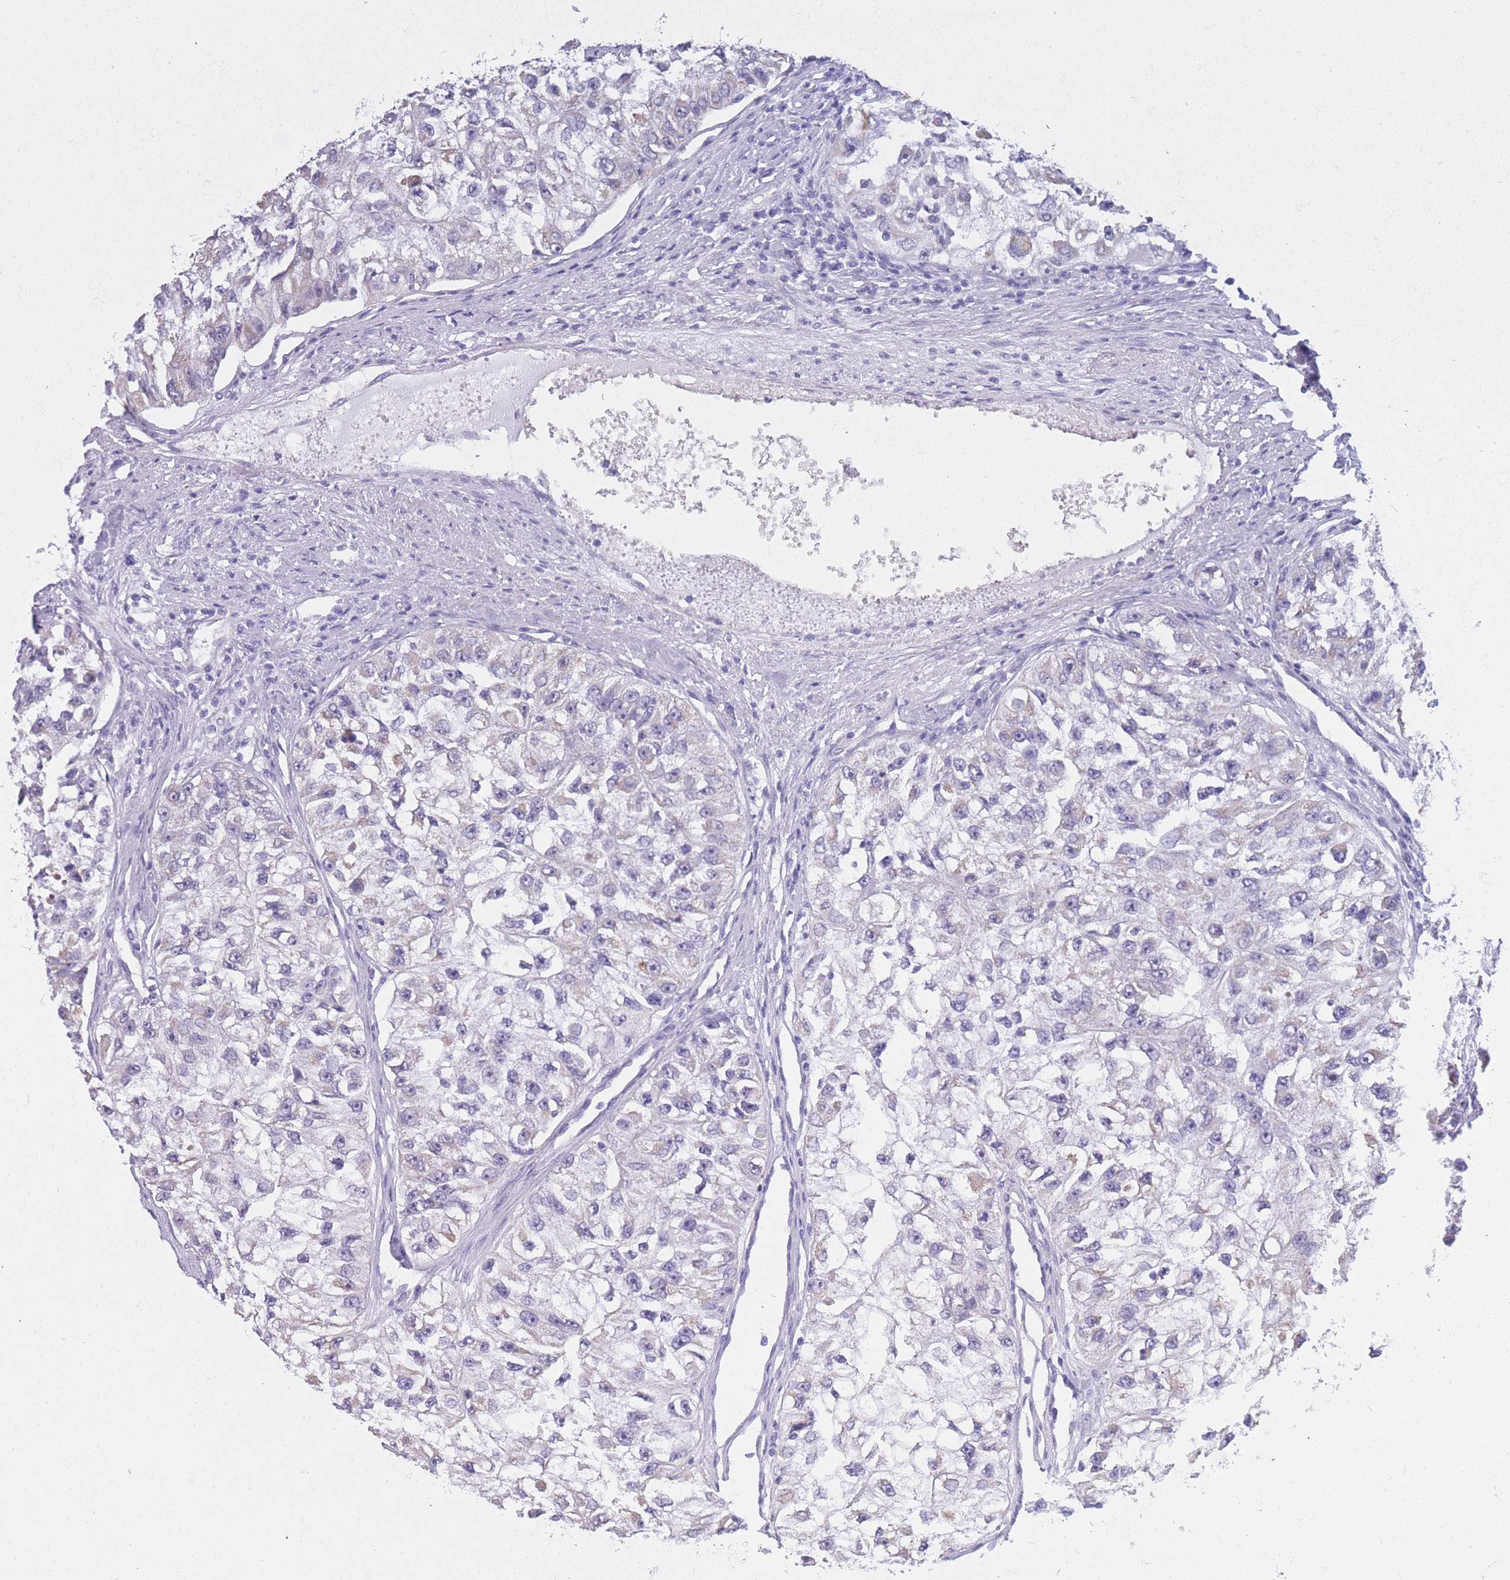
{"staining": {"intensity": "negative", "quantity": "none", "location": "none"}, "tissue": "renal cancer", "cell_type": "Tumor cells", "image_type": "cancer", "snomed": [{"axis": "morphology", "description": "Adenocarcinoma, NOS"}, {"axis": "topography", "description": "Kidney"}], "caption": "High magnification brightfield microscopy of renal cancer (adenocarcinoma) stained with DAB (brown) and counterstained with hematoxylin (blue): tumor cells show no significant staining.", "gene": "FRAT2", "patient": {"sex": "male", "age": 63}}